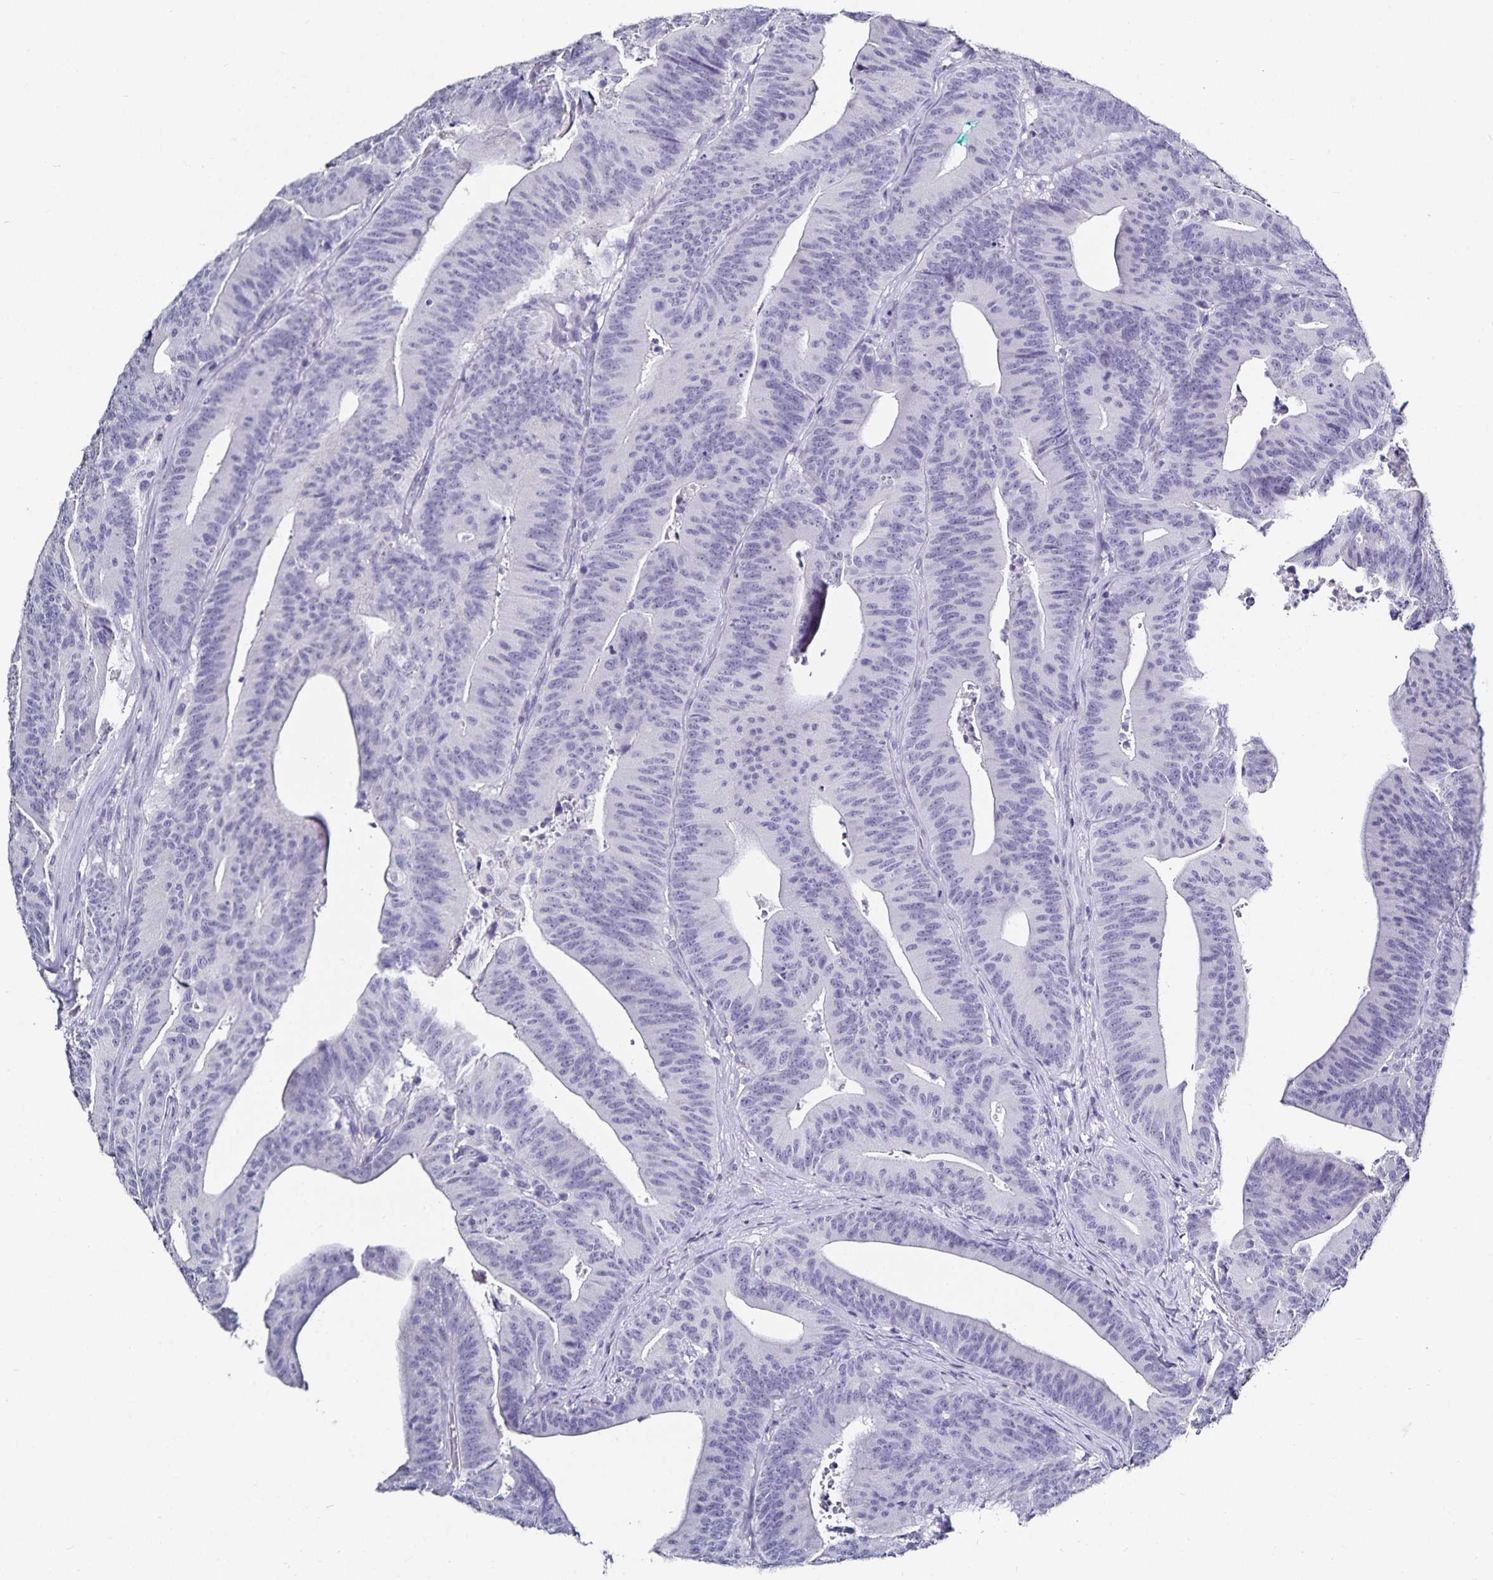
{"staining": {"intensity": "negative", "quantity": "none", "location": "none"}, "tissue": "colorectal cancer", "cell_type": "Tumor cells", "image_type": "cancer", "snomed": [{"axis": "morphology", "description": "Adenocarcinoma, NOS"}, {"axis": "topography", "description": "Colon"}], "caption": "The image demonstrates no staining of tumor cells in colorectal adenocarcinoma.", "gene": "TTR", "patient": {"sex": "female", "age": 78}}